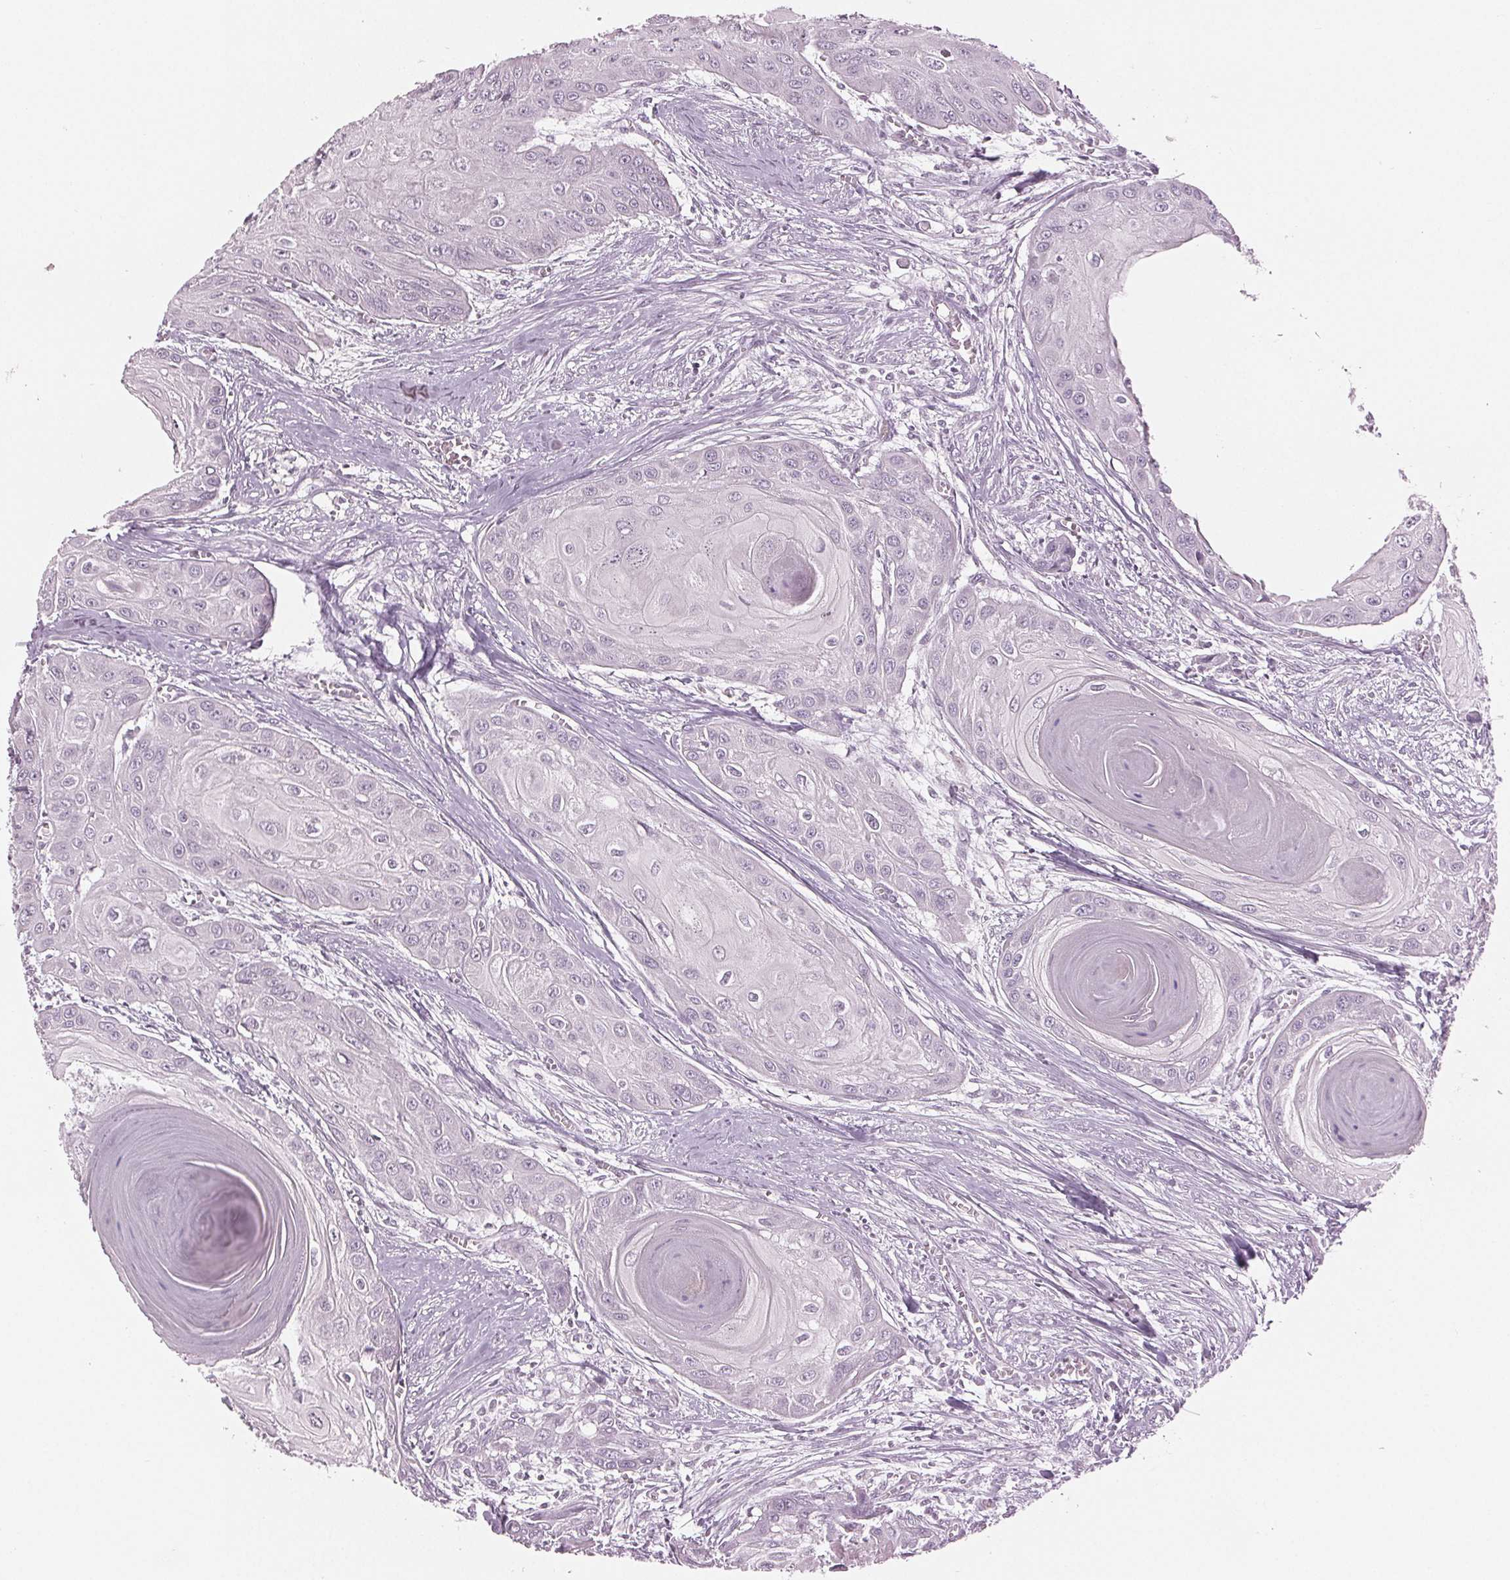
{"staining": {"intensity": "negative", "quantity": "none", "location": "none"}, "tissue": "head and neck cancer", "cell_type": "Tumor cells", "image_type": "cancer", "snomed": [{"axis": "morphology", "description": "Squamous cell carcinoma, NOS"}, {"axis": "topography", "description": "Oral tissue"}, {"axis": "topography", "description": "Head-Neck"}], "caption": "The IHC micrograph has no significant expression in tumor cells of head and neck cancer tissue.", "gene": "PRAP1", "patient": {"sex": "male", "age": 71}}